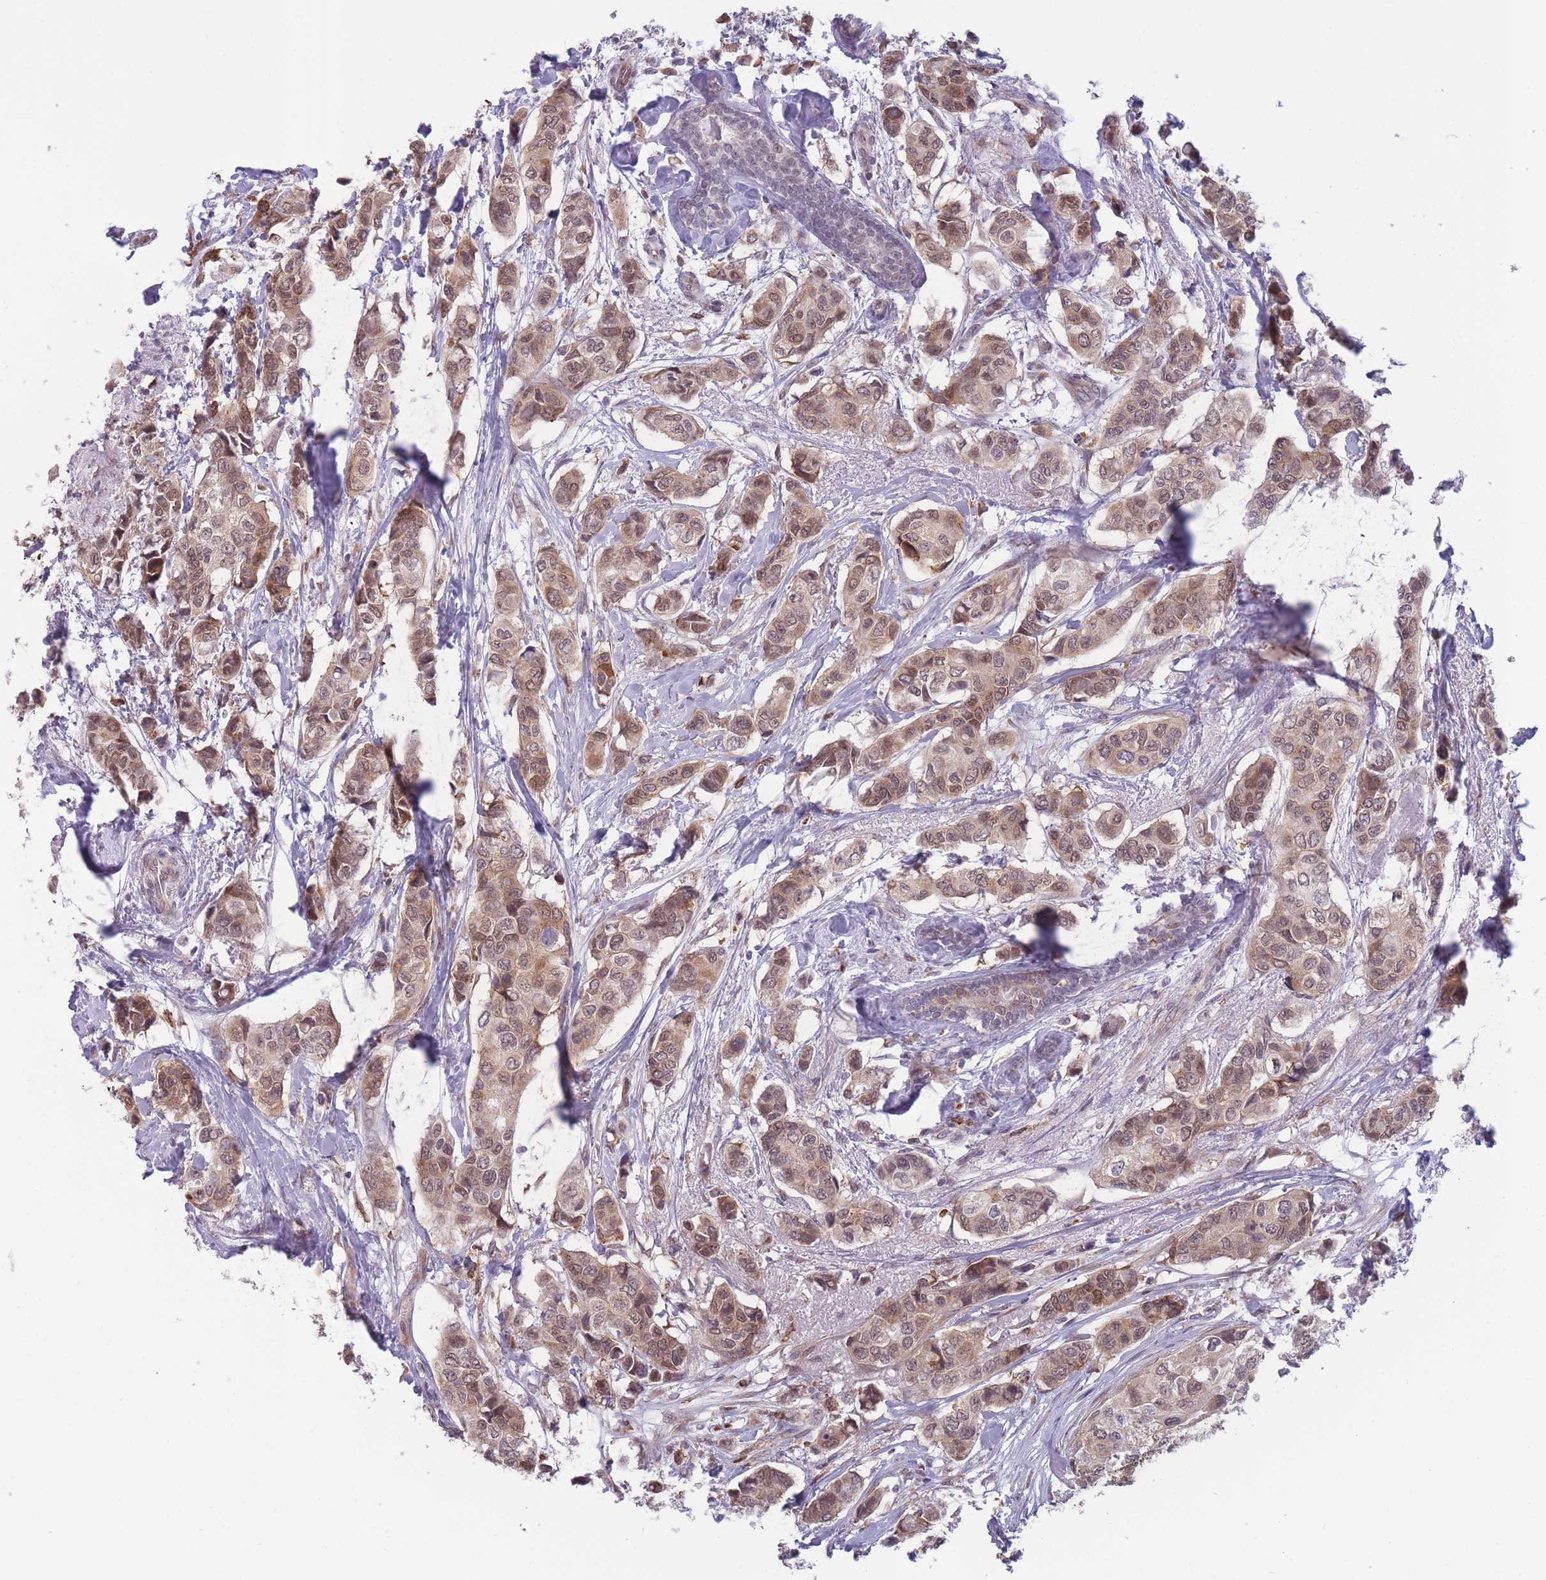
{"staining": {"intensity": "moderate", "quantity": ">75%", "location": "cytoplasmic/membranous,nuclear"}, "tissue": "breast cancer", "cell_type": "Tumor cells", "image_type": "cancer", "snomed": [{"axis": "morphology", "description": "Lobular carcinoma"}, {"axis": "topography", "description": "Breast"}], "caption": "Tumor cells reveal medium levels of moderate cytoplasmic/membranous and nuclear positivity in approximately >75% of cells in human lobular carcinoma (breast).", "gene": "TMEM121", "patient": {"sex": "female", "age": 51}}